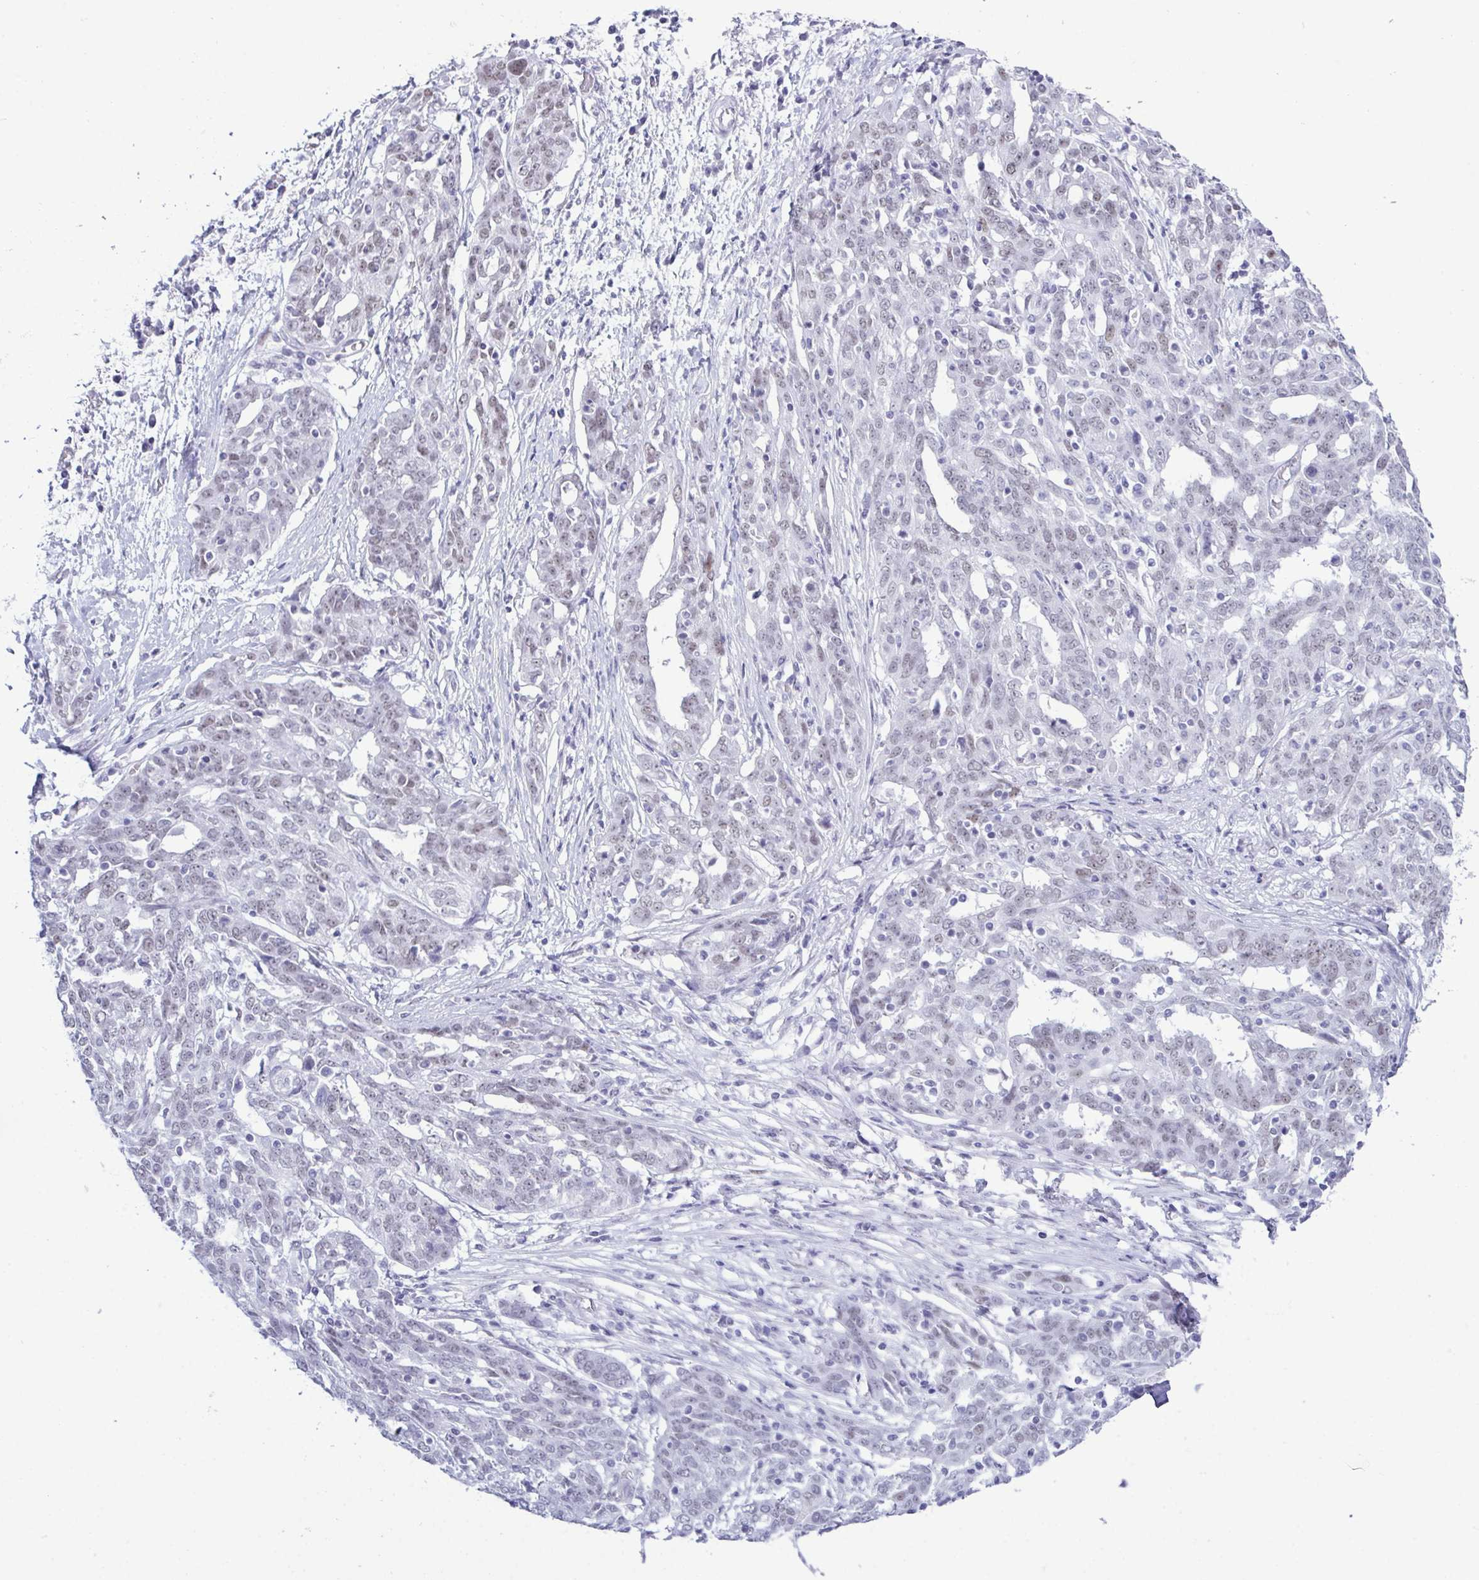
{"staining": {"intensity": "weak", "quantity": "<25%", "location": "nuclear"}, "tissue": "ovarian cancer", "cell_type": "Tumor cells", "image_type": "cancer", "snomed": [{"axis": "morphology", "description": "Cystadenocarcinoma, serous, NOS"}, {"axis": "topography", "description": "Ovary"}], "caption": "Tumor cells are negative for brown protein staining in serous cystadenocarcinoma (ovarian).", "gene": "SUGP2", "patient": {"sex": "female", "age": 67}}